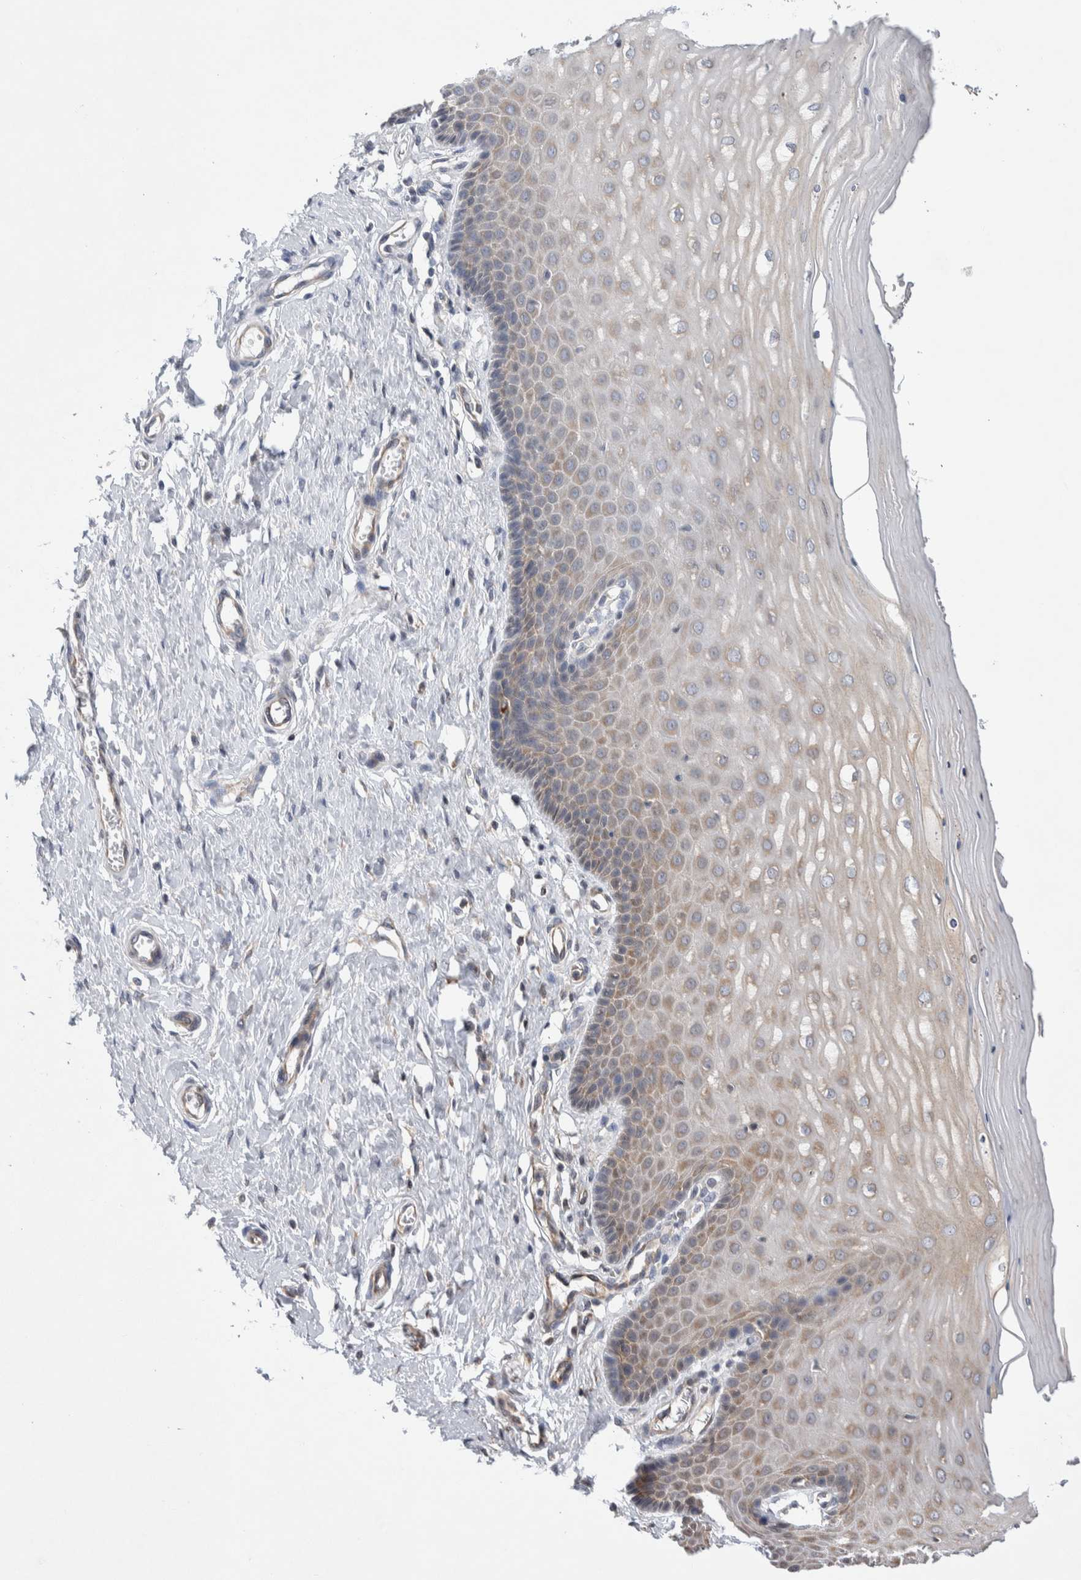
{"staining": {"intensity": "moderate", "quantity": "25%-75%", "location": "cytoplasmic/membranous"}, "tissue": "cervix", "cell_type": "Squamous epithelial cells", "image_type": "normal", "snomed": [{"axis": "morphology", "description": "Normal tissue, NOS"}, {"axis": "topography", "description": "Cervix"}], "caption": "IHC (DAB) staining of normal human cervix displays moderate cytoplasmic/membranous protein expression in approximately 25%-75% of squamous epithelial cells. (DAB (3,3'-diaminobenzidine) = brown stain, brightfield microscopy at high magnification).", "gene": "LZTS1", "patient": {"sex": "female", "age": 55}}